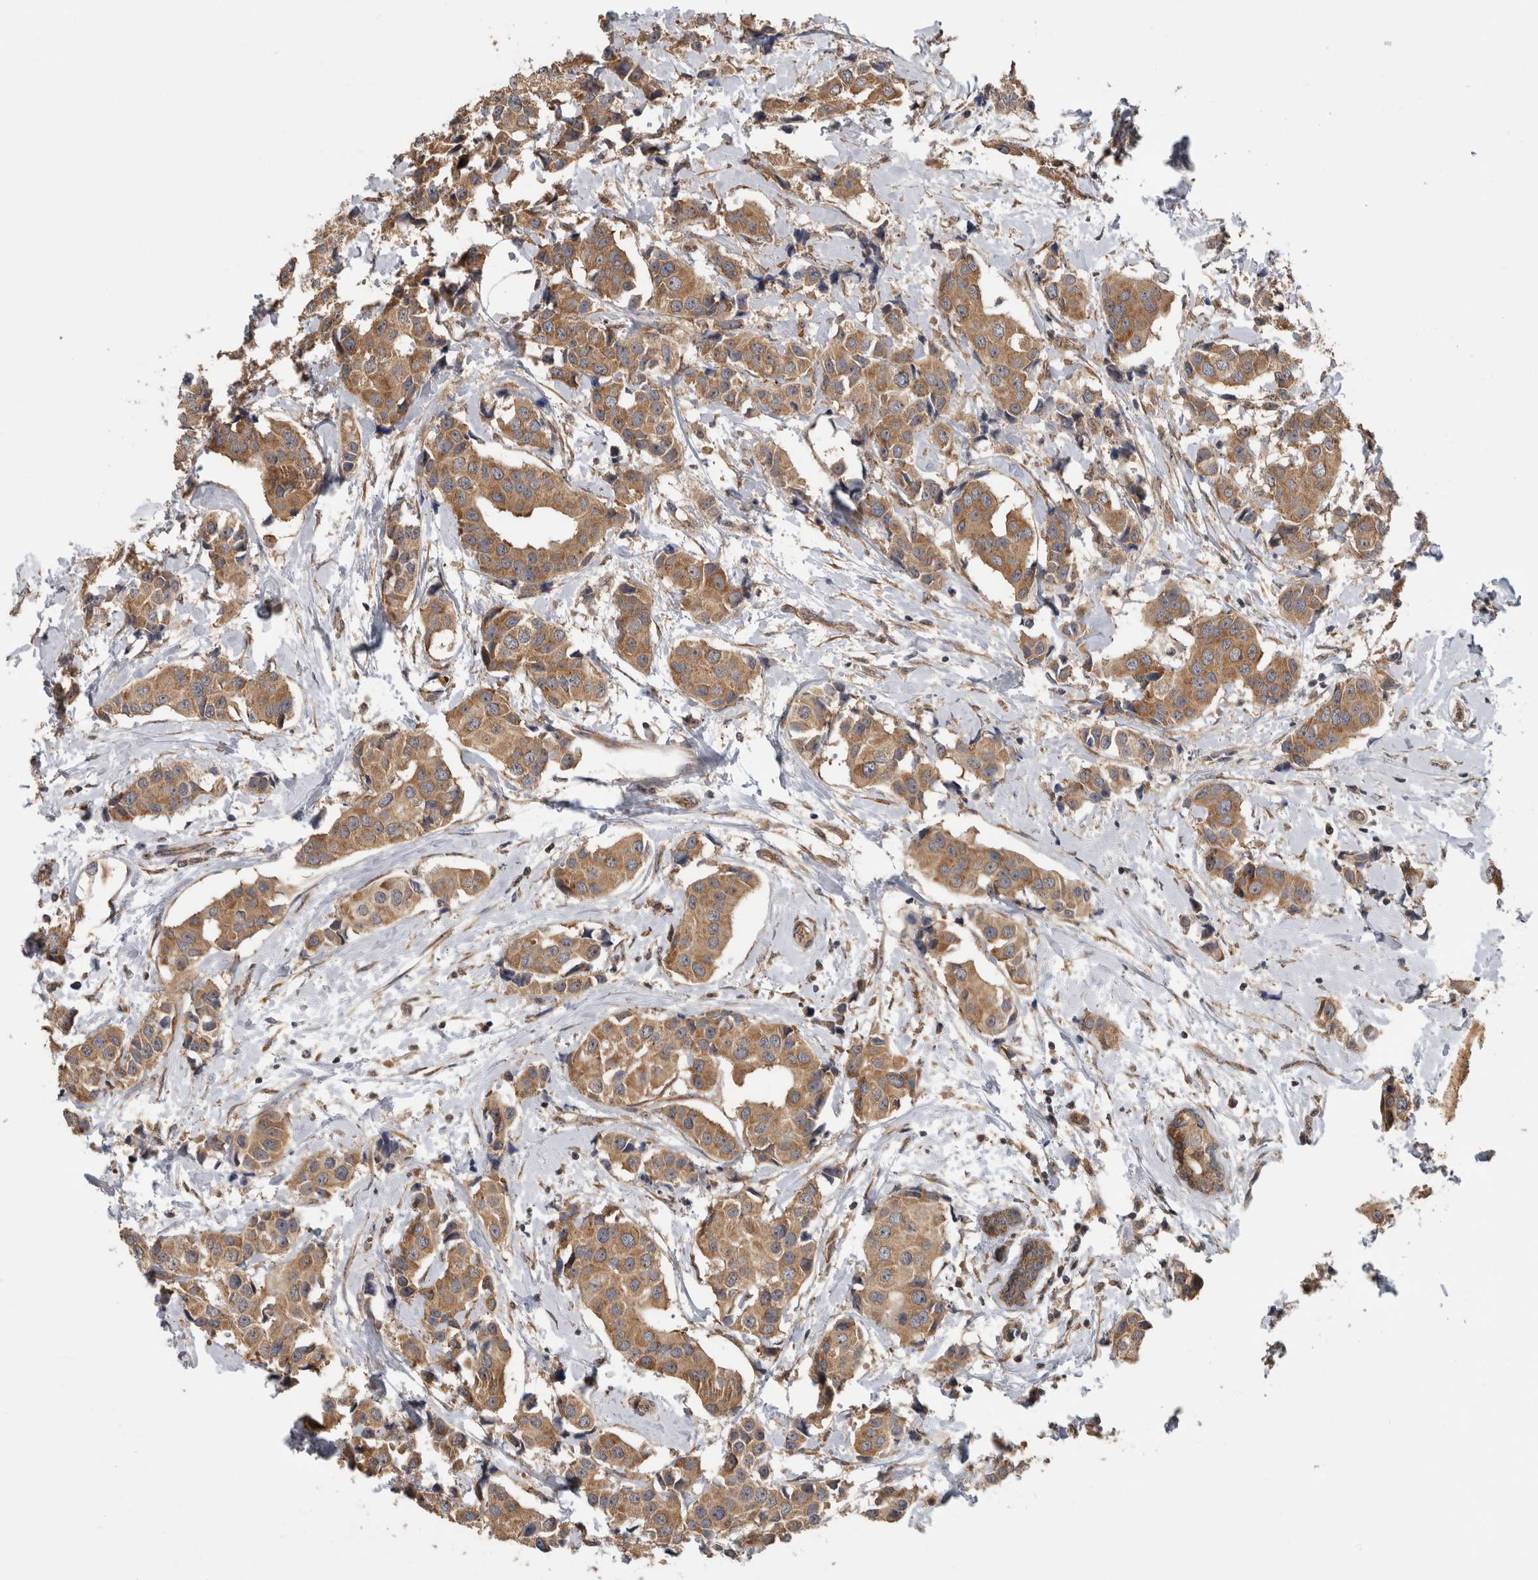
{"staining": {"intensity": "moderate", "quantity": ">75%", "location": "cytoplasmic/membranous"}, "tissue": "breast cancer", "cell_type": "Tumor cells", "image_type": "cancer", "snomed": [{"axis": "morphology", "description": "Normal tissue, NOS"}, {"axis": "morphology", "description": "Duct carcinoma"}, {"axis": "topography", "description": "Breast"}], "caption": "Intraductal carcinoma (breast) tissue demonstrates moderate cytoplasmic/membranous positivity in about >75% of tumor cells", "gene": "ATXN2", "patient": {"sex": "female", "age": 39}}